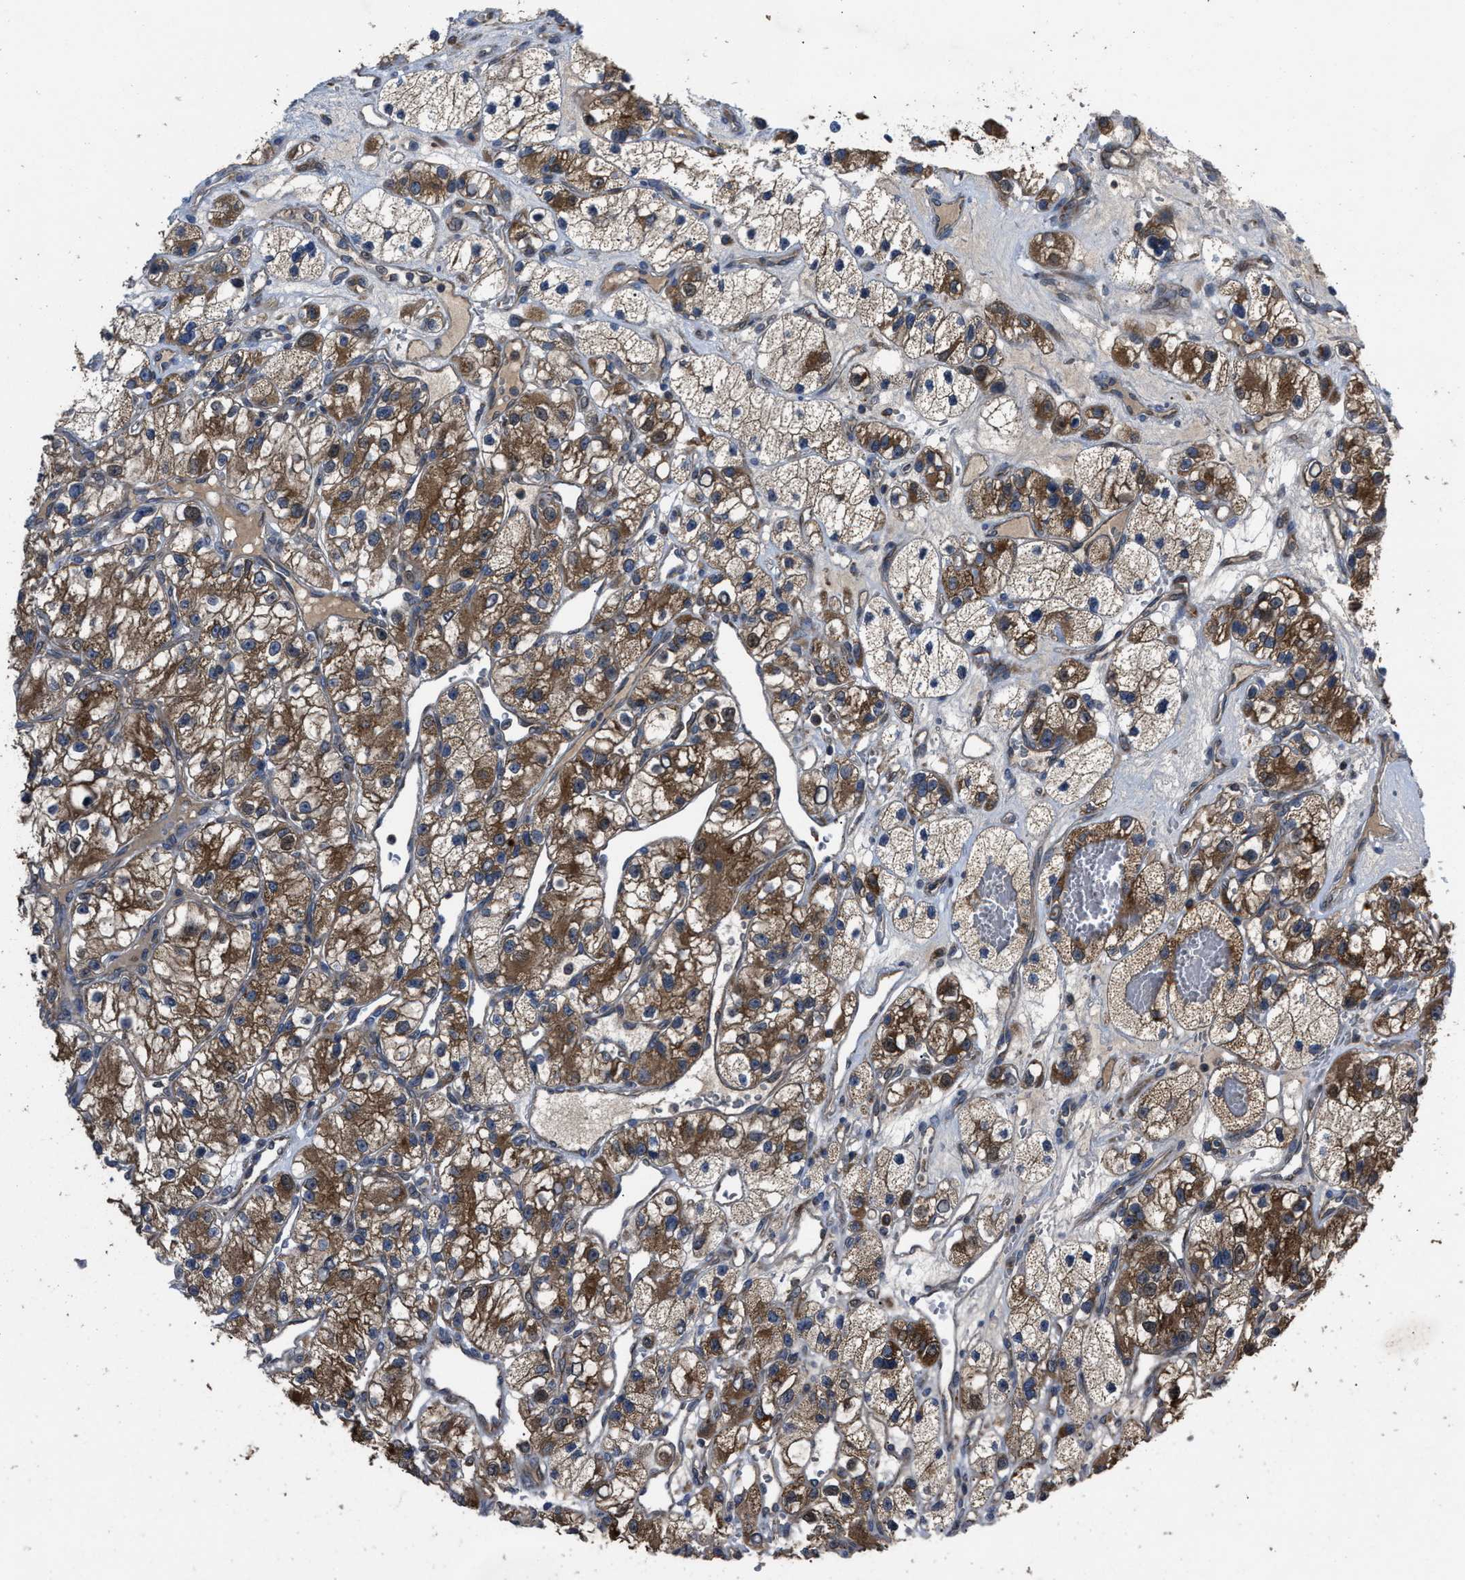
{"staining": {"intensity": "moderate", "quantity": ">75%", "location": "cytoplasmic/membranous"}, "tissue": "renal cancer", "cell_type": "Tumor cells", "image_type": "cancer", "snomed": [{"axis": "morphology", "description": "Adenocarcinoma, NOS"}, {"axis": "topography", "description": "Kidney"}], "caption": "An immunohistochemistry micrograph of tumor tissue is shown. Protein staining in brown labels moderate cytoplasmic/membranous positivity in renal adenocarcinoma within tumor cells.", "gene": "PASK", "patient": {"sex": "female", "age": 57}}